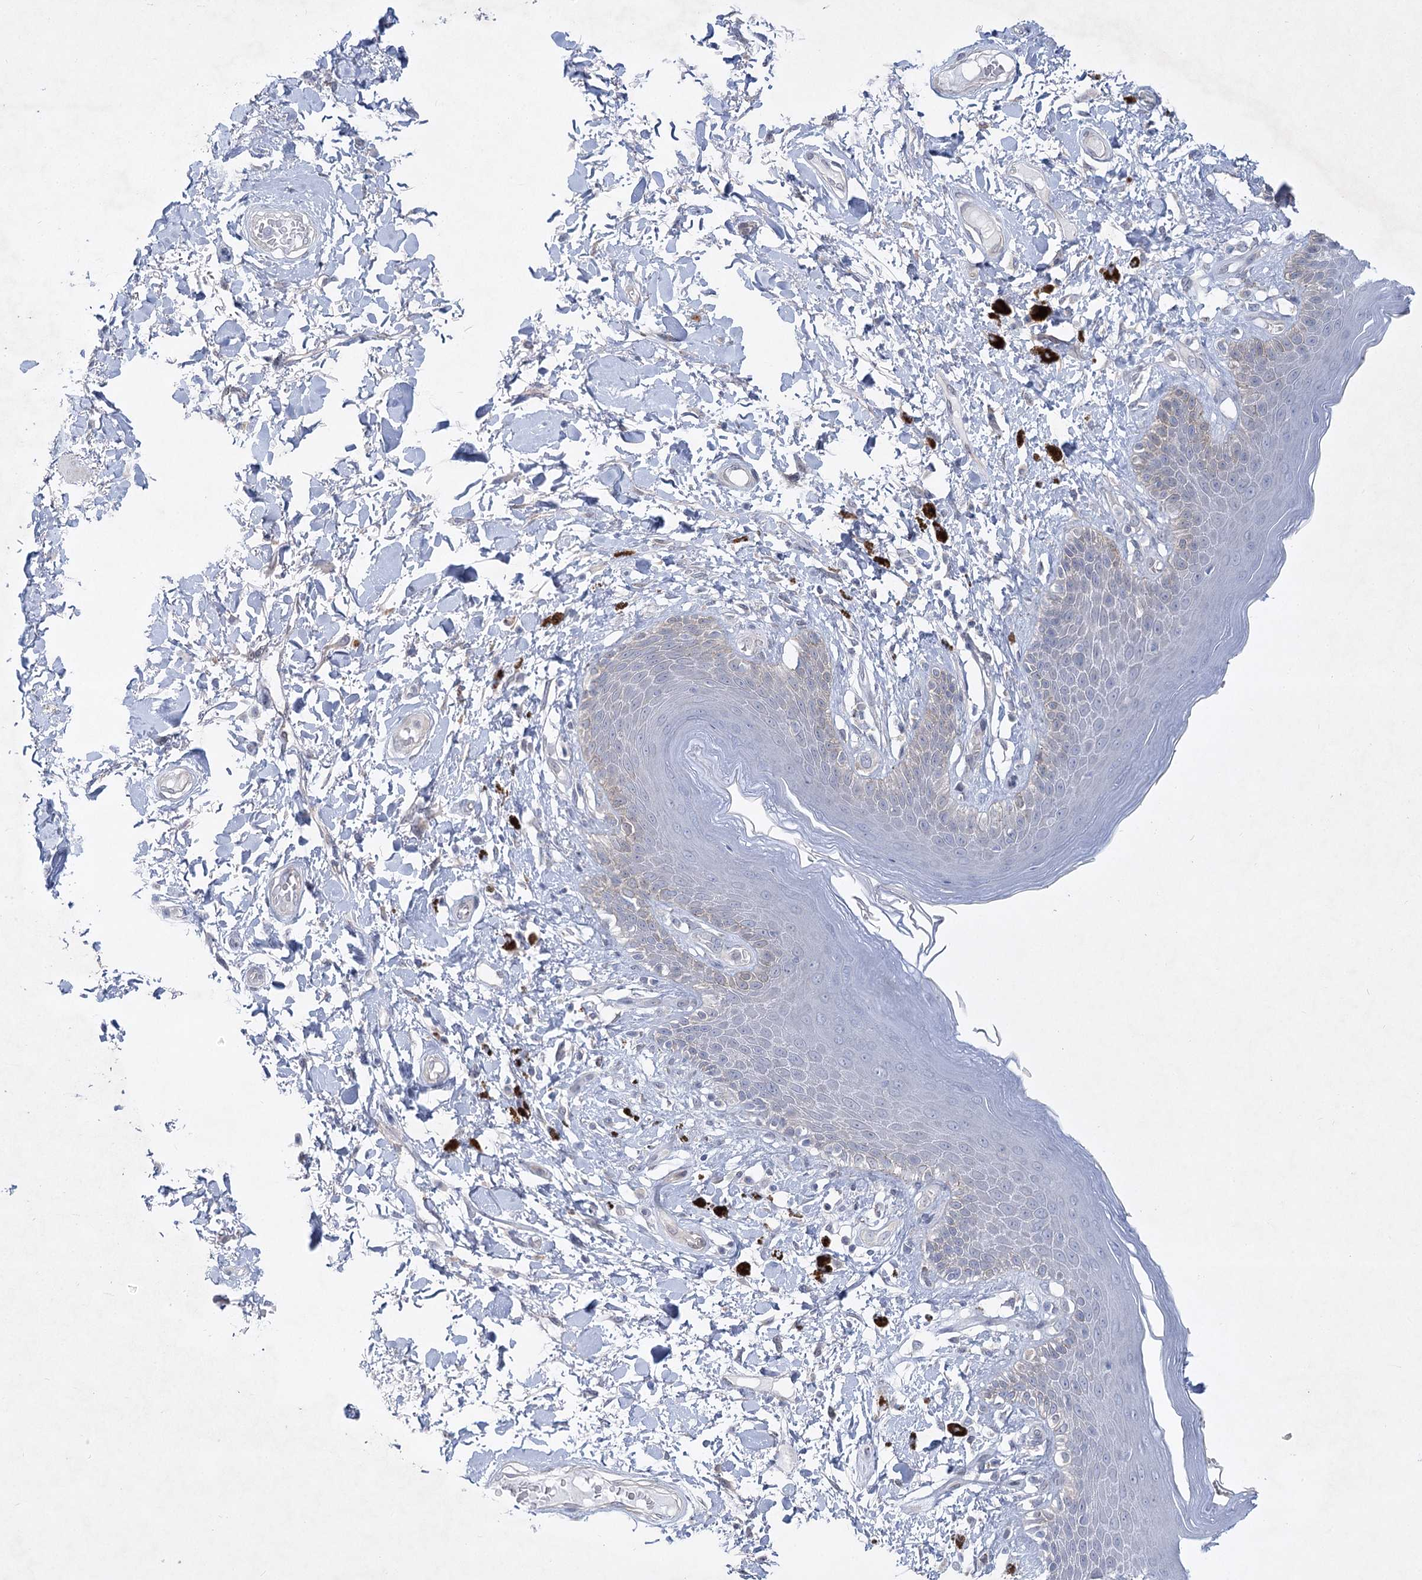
{"staining": {"intensity": "moderate", "quantity": "<25%", "location": "cytoplasmic/membranous"}, "tissue": "skin", "cell_type": "Epidermal cells", "image_type": "normal", "snomed": [{"axis": "morphology", "description": "Normal tissue, NOS"}, {"axis": "topography", "description": "Anal"}], "caption": "The immunohistochemical stain highlights moderate cytoplasmic/membranous staining in epidermal cells of unremarkable skin. The staining was performed using DAB, with brown indicating positive protein expression. Nuclei are stained blue with hematoxylin.", "gene": "AAMDC", "patient": {"sex": "female", "age": 78}}